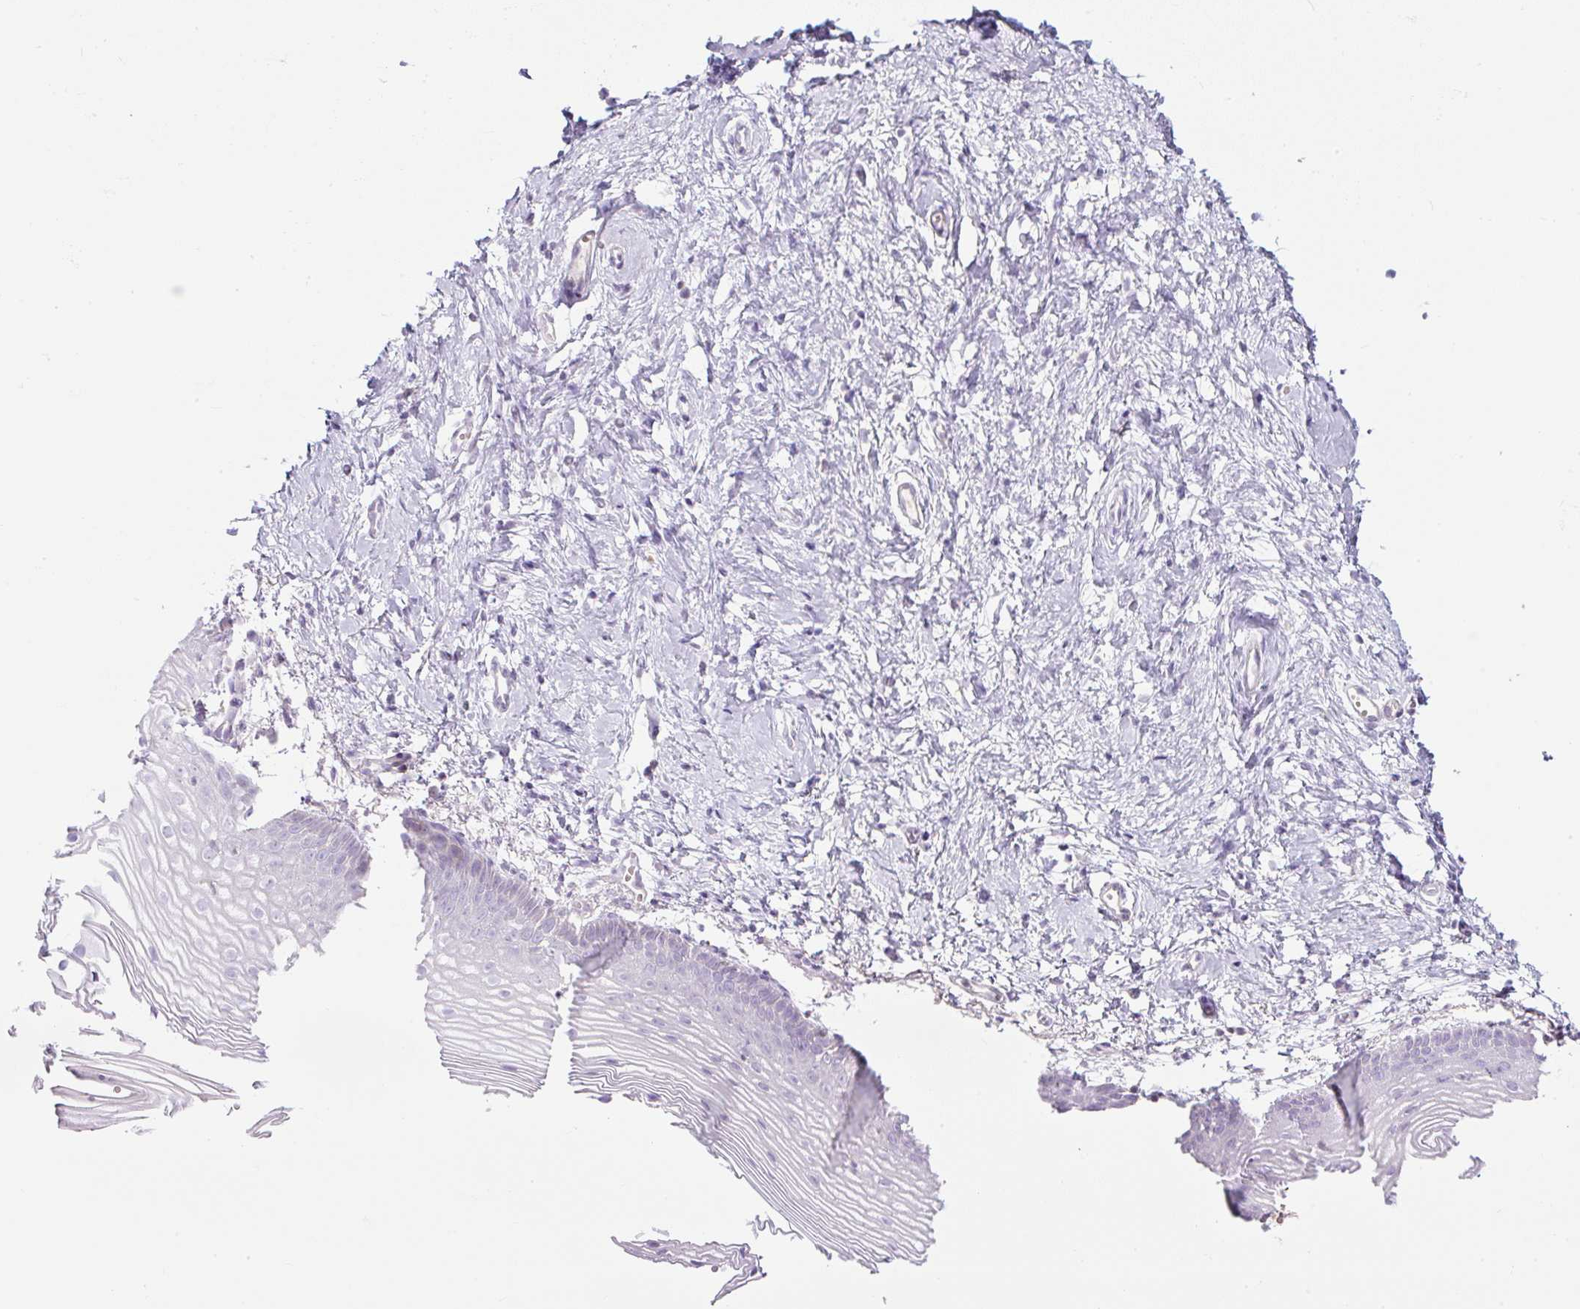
{"staining": {"intensity": "negative", "quantity": "none", "location": "none"}, "tissue": "vagina", "cell_type": "Squamous epithelial cells", "image_type": "normal", "snomed": [{"axis": "morphology", "description": "Normal tissue, NOS"}, {"axis": "topography", "description": "Vagina"}], "caption": "Immunohistochemical staining of unremarkable vagina shows no significant positivity in squamous epithelial cells. (Stains: DAB immunohistochemistry with hematoxylin counter stain, Microscopy: brightfield microscopy at high magnification).", "gene": "FGFBP3", "patient": {"sex": "female", "age": 56}}